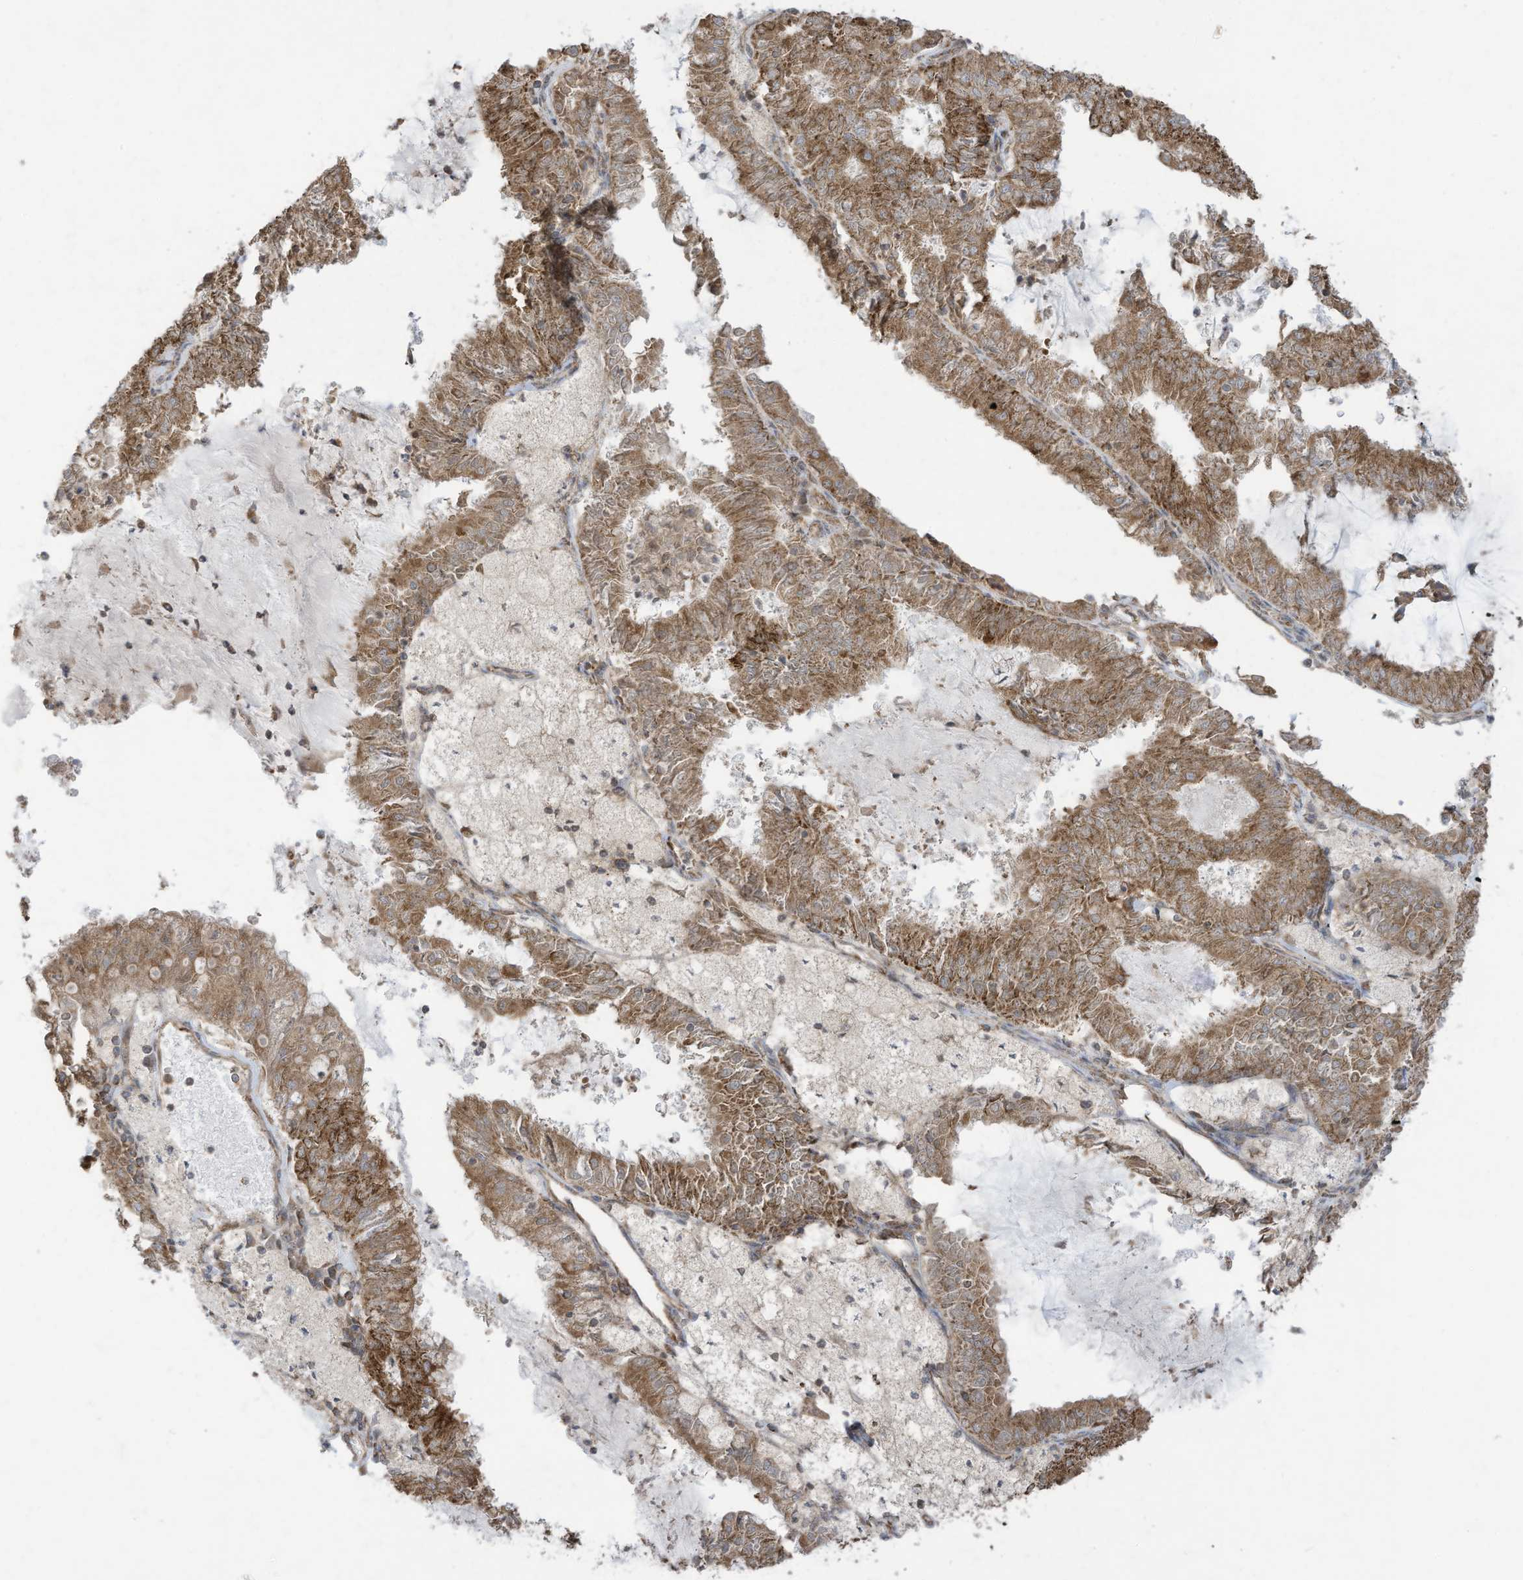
{"staining": {"intensity": "moderate", "quantity": ">75%", "location": "cytoplasmic/membranous"}, "tissue": "endometrial cancer", "cell_type": "Tumor cells", "image_type": "cancer", "snomed": [{"axis": "morphology", "description": "Adenocarcinoma, NOS"}, {"axis": "topography", "description": "Endometrium"}], "caption": "An immunohistochemistry (IHC) photomicrograph of tumor tissue is shown. Protein staining in brown shows moderate cytoplasmic/membranous positivity in endometrial cancer (adenocarcinoma) within tumor cells. The staining was performed using DAB to visualize the protein expression in brown, while the nuclei were stained in blue with hematoxylin (Magnification: 20x).", "gene": "CGAS", "patient": {"sex": "female", "age": 57}}